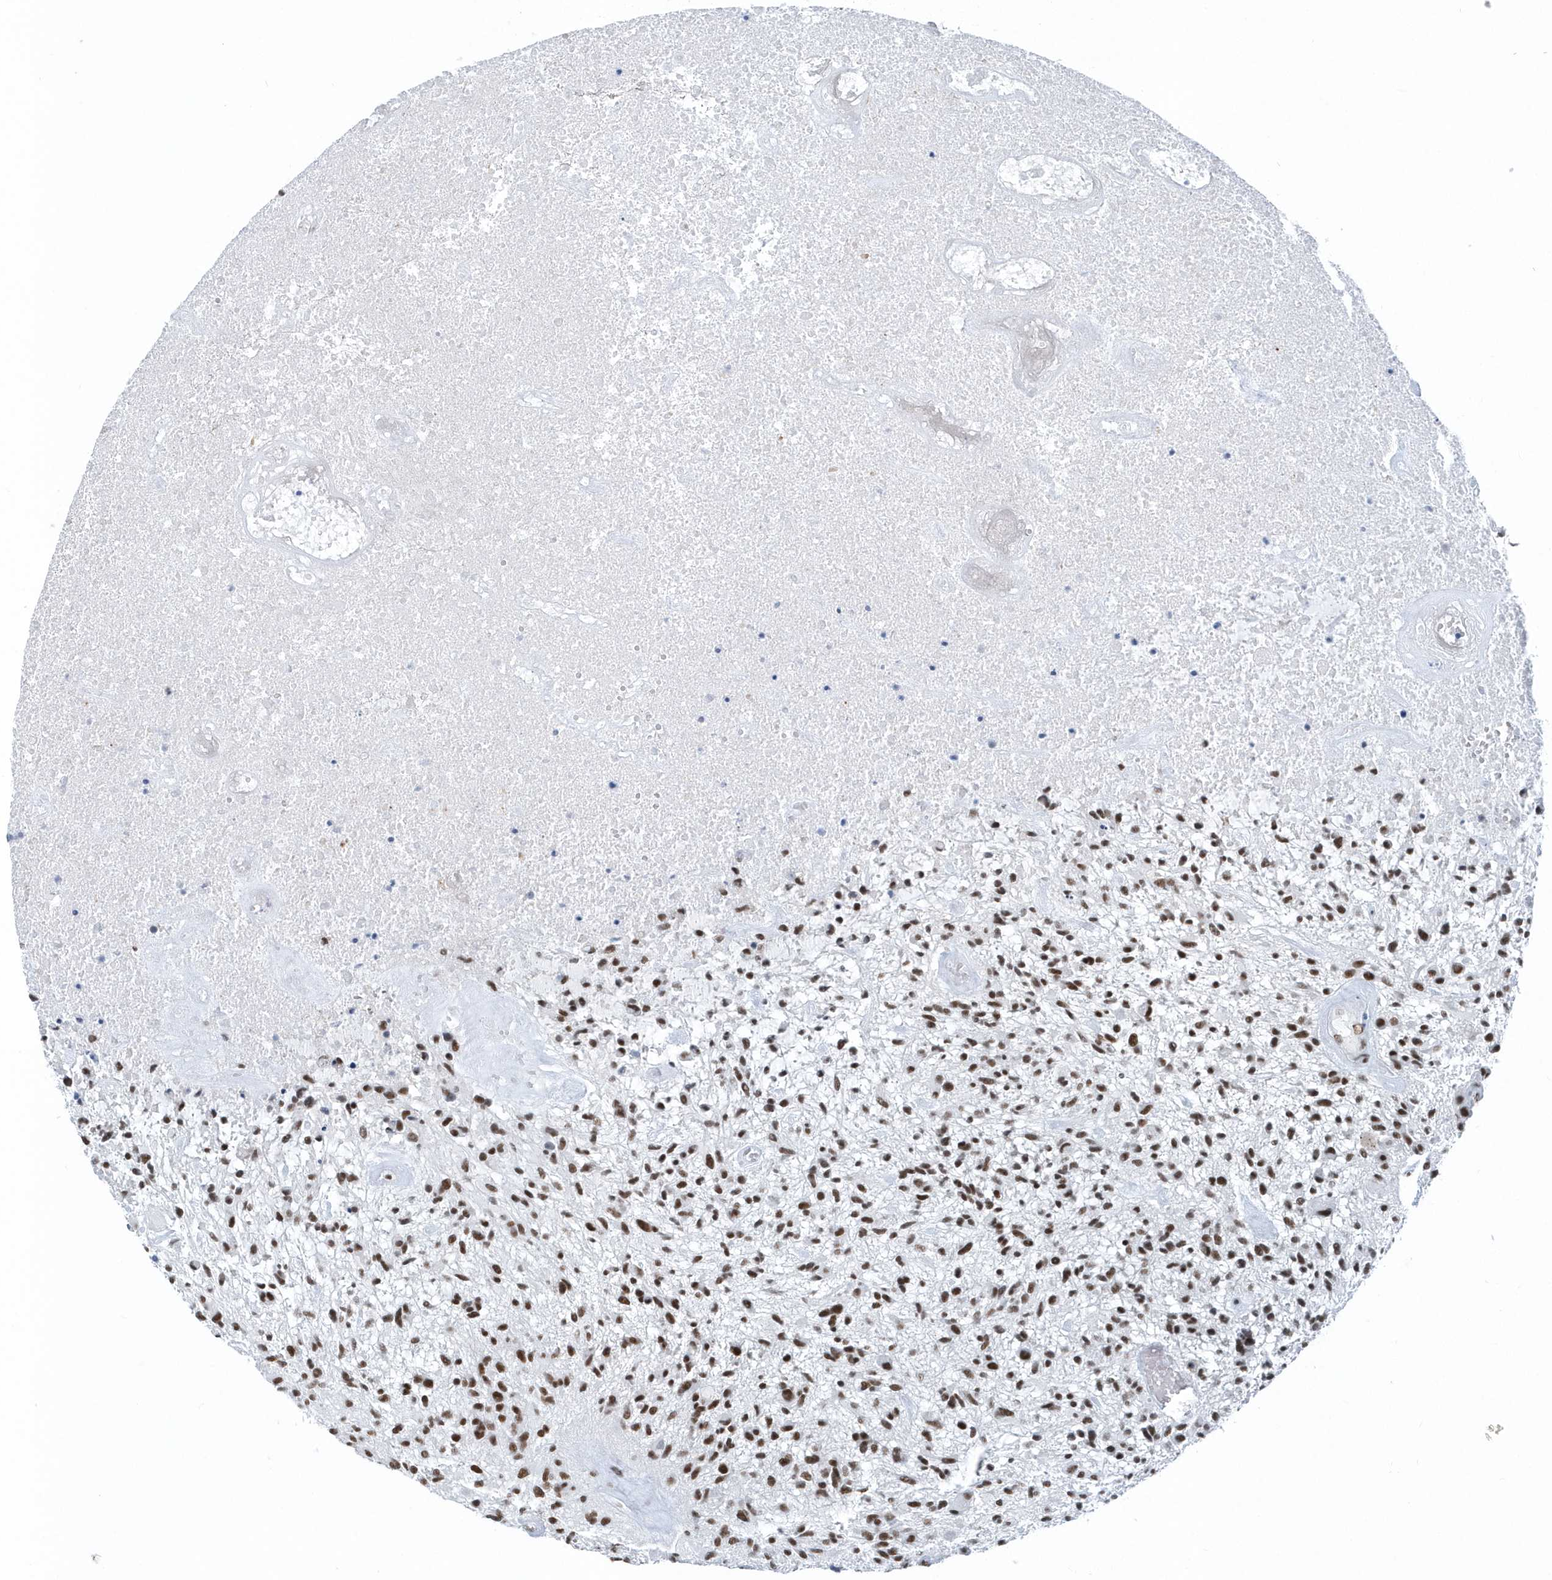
{"staining": {"intensity": "moderate", "quantity": ">75%", "location": "nuclear"}, "tissue": "glioma", "cell_type": "Tumor cells", "image_type": "cancer", "snomed": [{"axis": "morphology", "description": "Glioma, malignant, High grade"}, {"axis": "topography", "description": "Brain"}], "caption": "Human glioma stained with a protein marker demonstrates moderate staining in tumor cells.", "gene": "FIP1L1", "patient": {"sex": "male", "age": 47}}